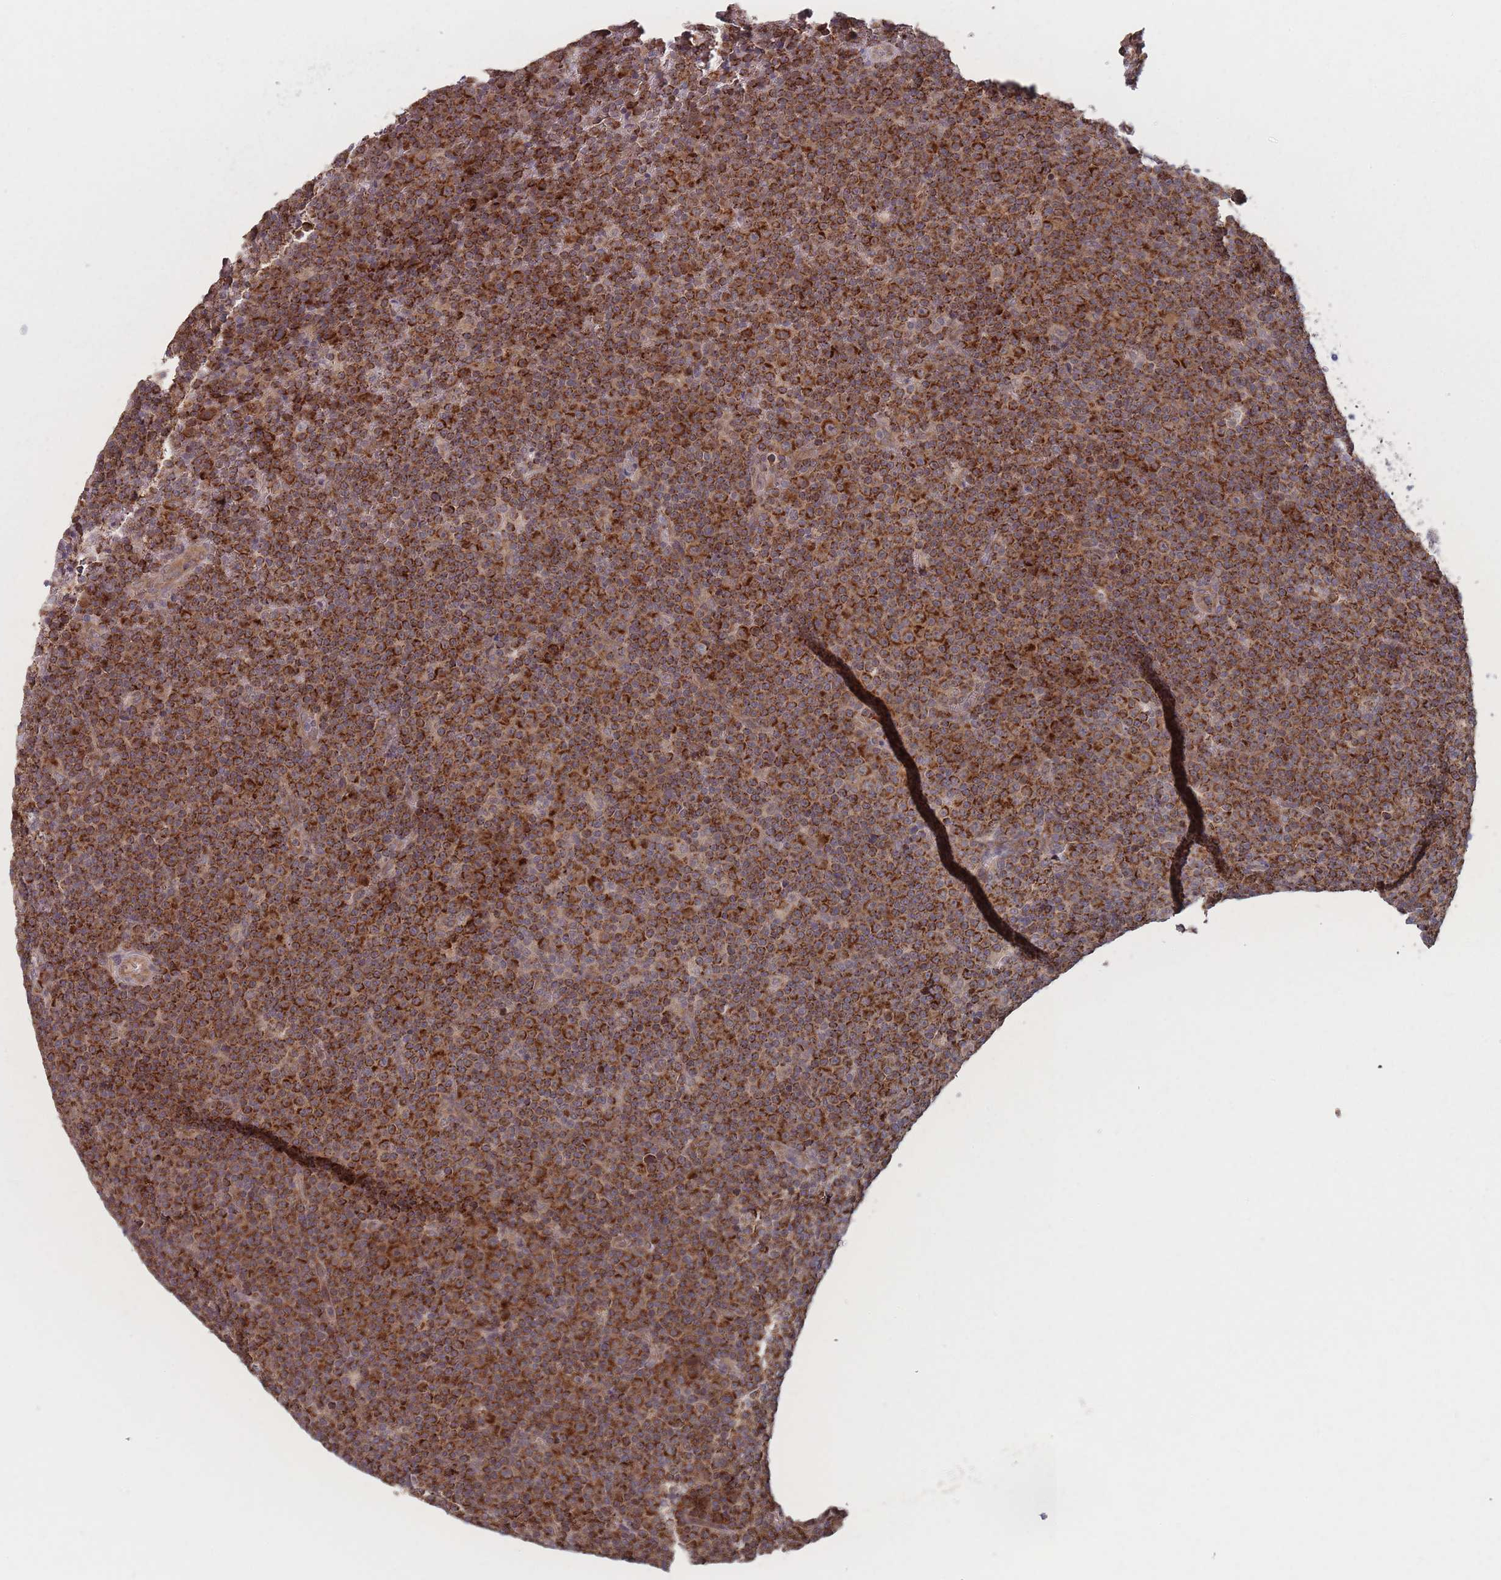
{"staining": {"intensity": "strong", "quantity": ">75%", "location": "cytoplasmic/membranous"}, "tissue": "lymphoma", "cell_type": "Tumor cells", "image_type": "cancer", "snomed": [{"axis": "morphology", "description": "Malignant lymphoma, non-Hodgkin's type, Low grade"}, {"axis": "topography", "description": "Lymph node"}], "caption": "Low-grade malignant lymphoma, non-Hodgkin's type was stained to show a protein in brown. There is high levels of strong cytoplasmic/membranous expression in about >75% of tumor cells.", "gene": "RPS18", "patient": {"sex": "female", "age": 67}}